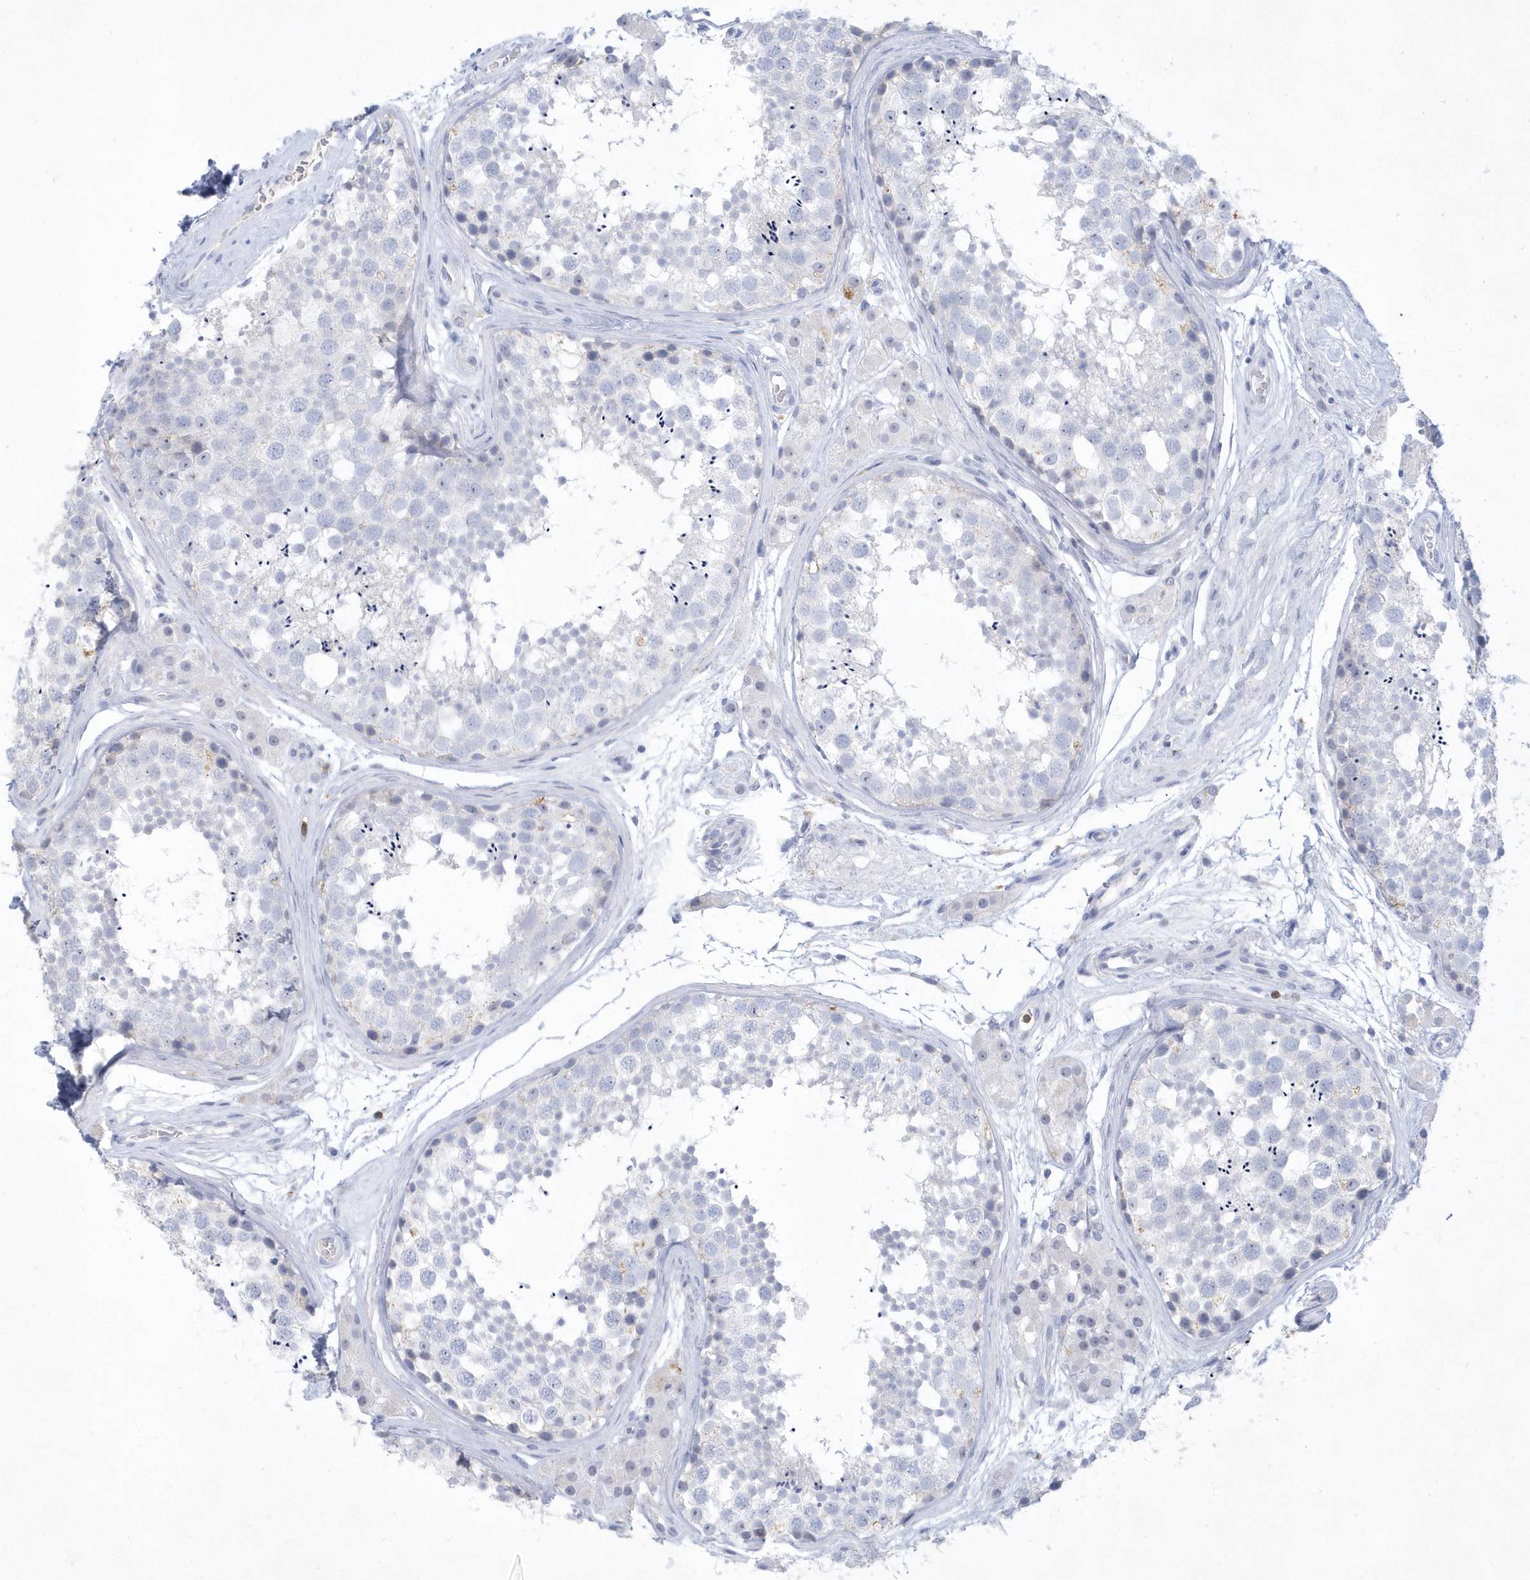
{"staining": {"intensity": "negative", "quantity": "none", "location": "none"}, "tissue": "testis", "cell_type": "Cells in seminiferous ducts", "image_type": "normal", "snomed": [{"axis": "morphology", "description": "Normal tissue, NOS"}, {"axis": "topography", "description": "Testis"}], "caption": "This is an immunohistochemistry (IHC) photomicrograph of normal human testis. There is no positivity in cells in seminiferous ducts.", "gene": "PSD4", "patient": {"sex": "male", "age": 56}}